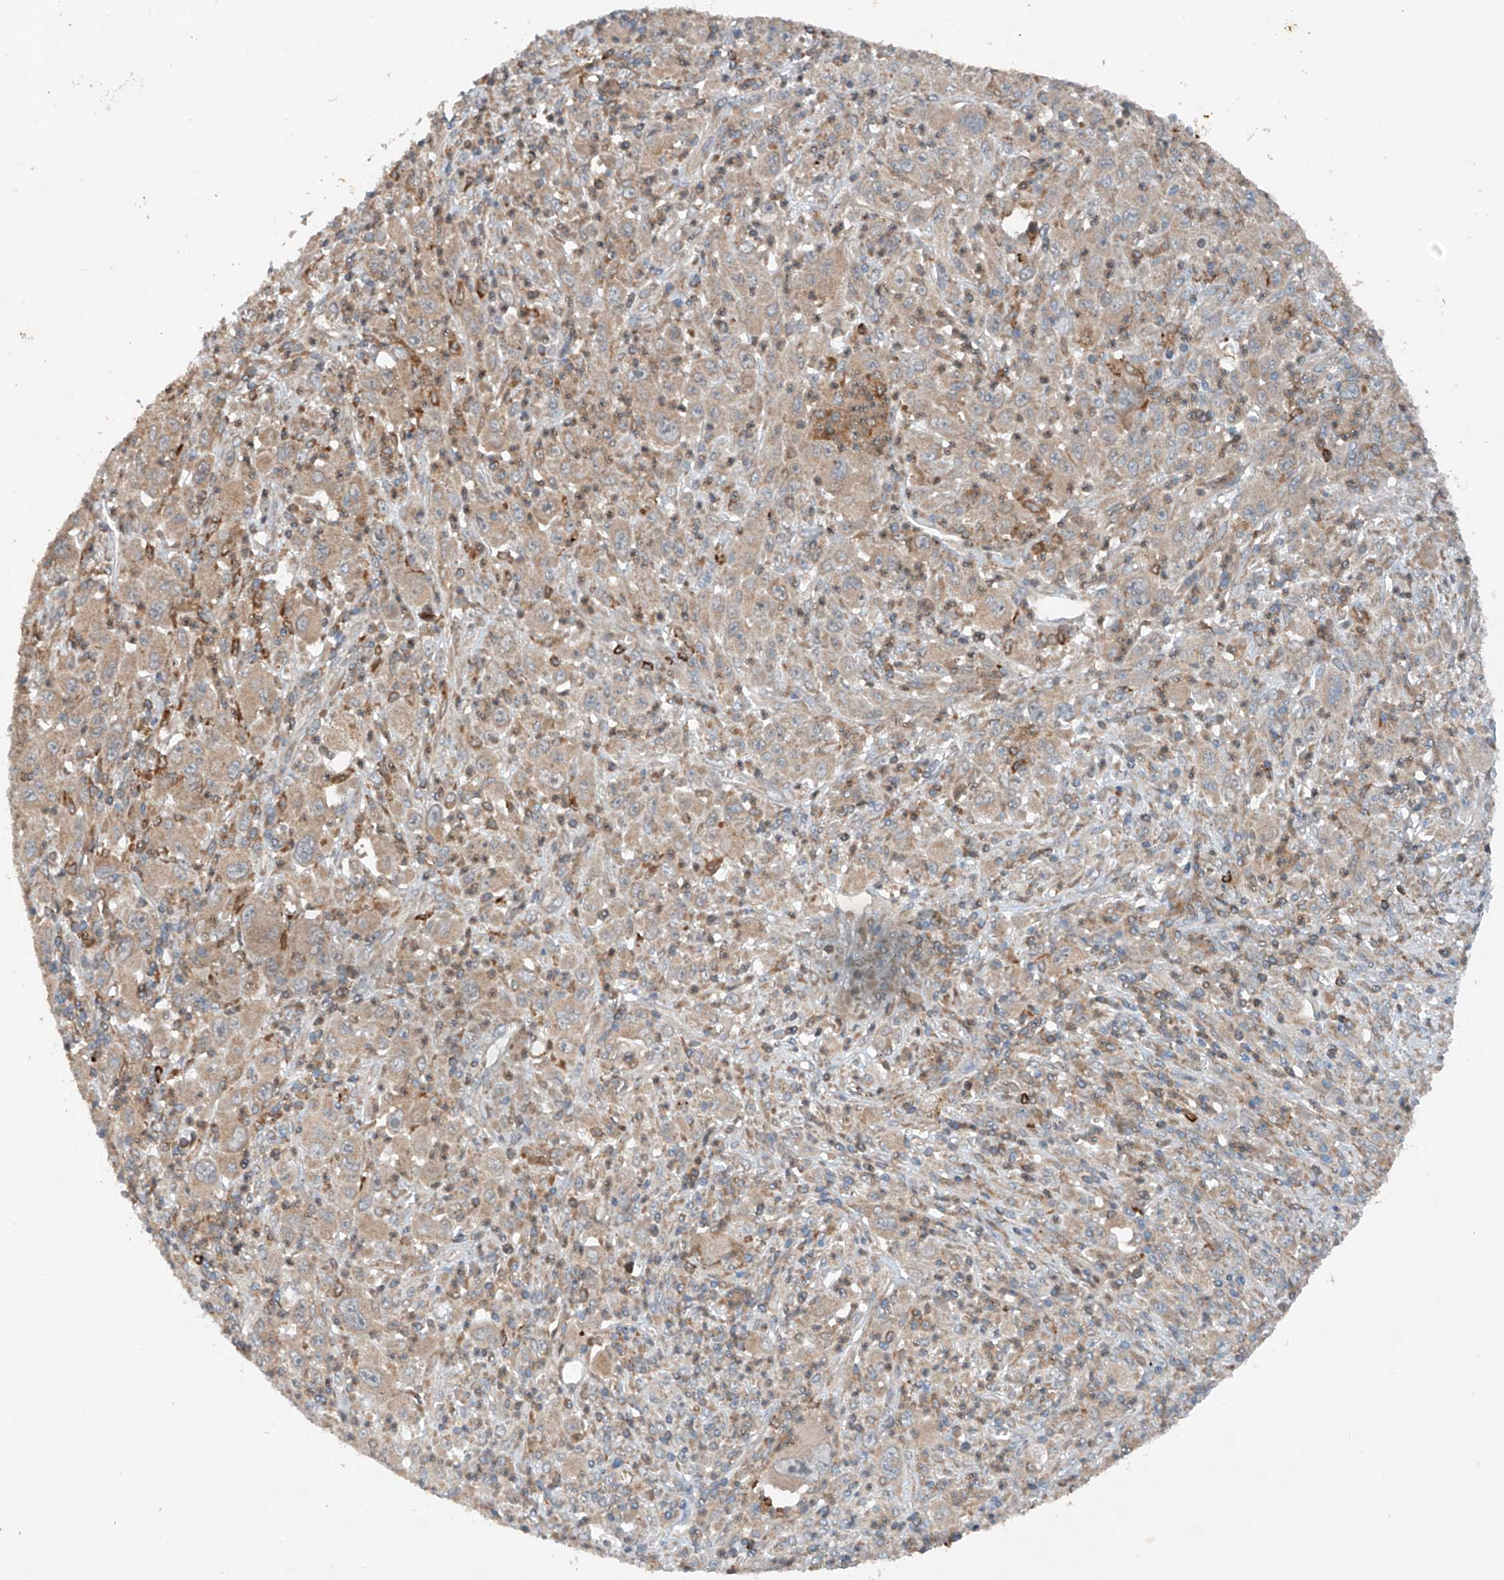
{"staining": {"intensity": "weak", "quantity": "25%-75%", "location": "cytoplasmic/membranous"}, "tissue": "melanoma", "cell_type": "Tumor cells", "image_type": "cancer", "snomed": [{"axis": "morphology", "description": "Malignant melanoma, Metastatic site"}, {"axis": "topography", "description": "Skin"}], "caption": "Immunohistochemistry (IHC) photomicrograph of melanoma stained for a protein (brown), which exhibits low levels of weak cytoplasmic/membranous staining in about 25%-75% of tumor cells.", "gene": "CEP85L", "patient": {"sex": "female", "age": 56}}